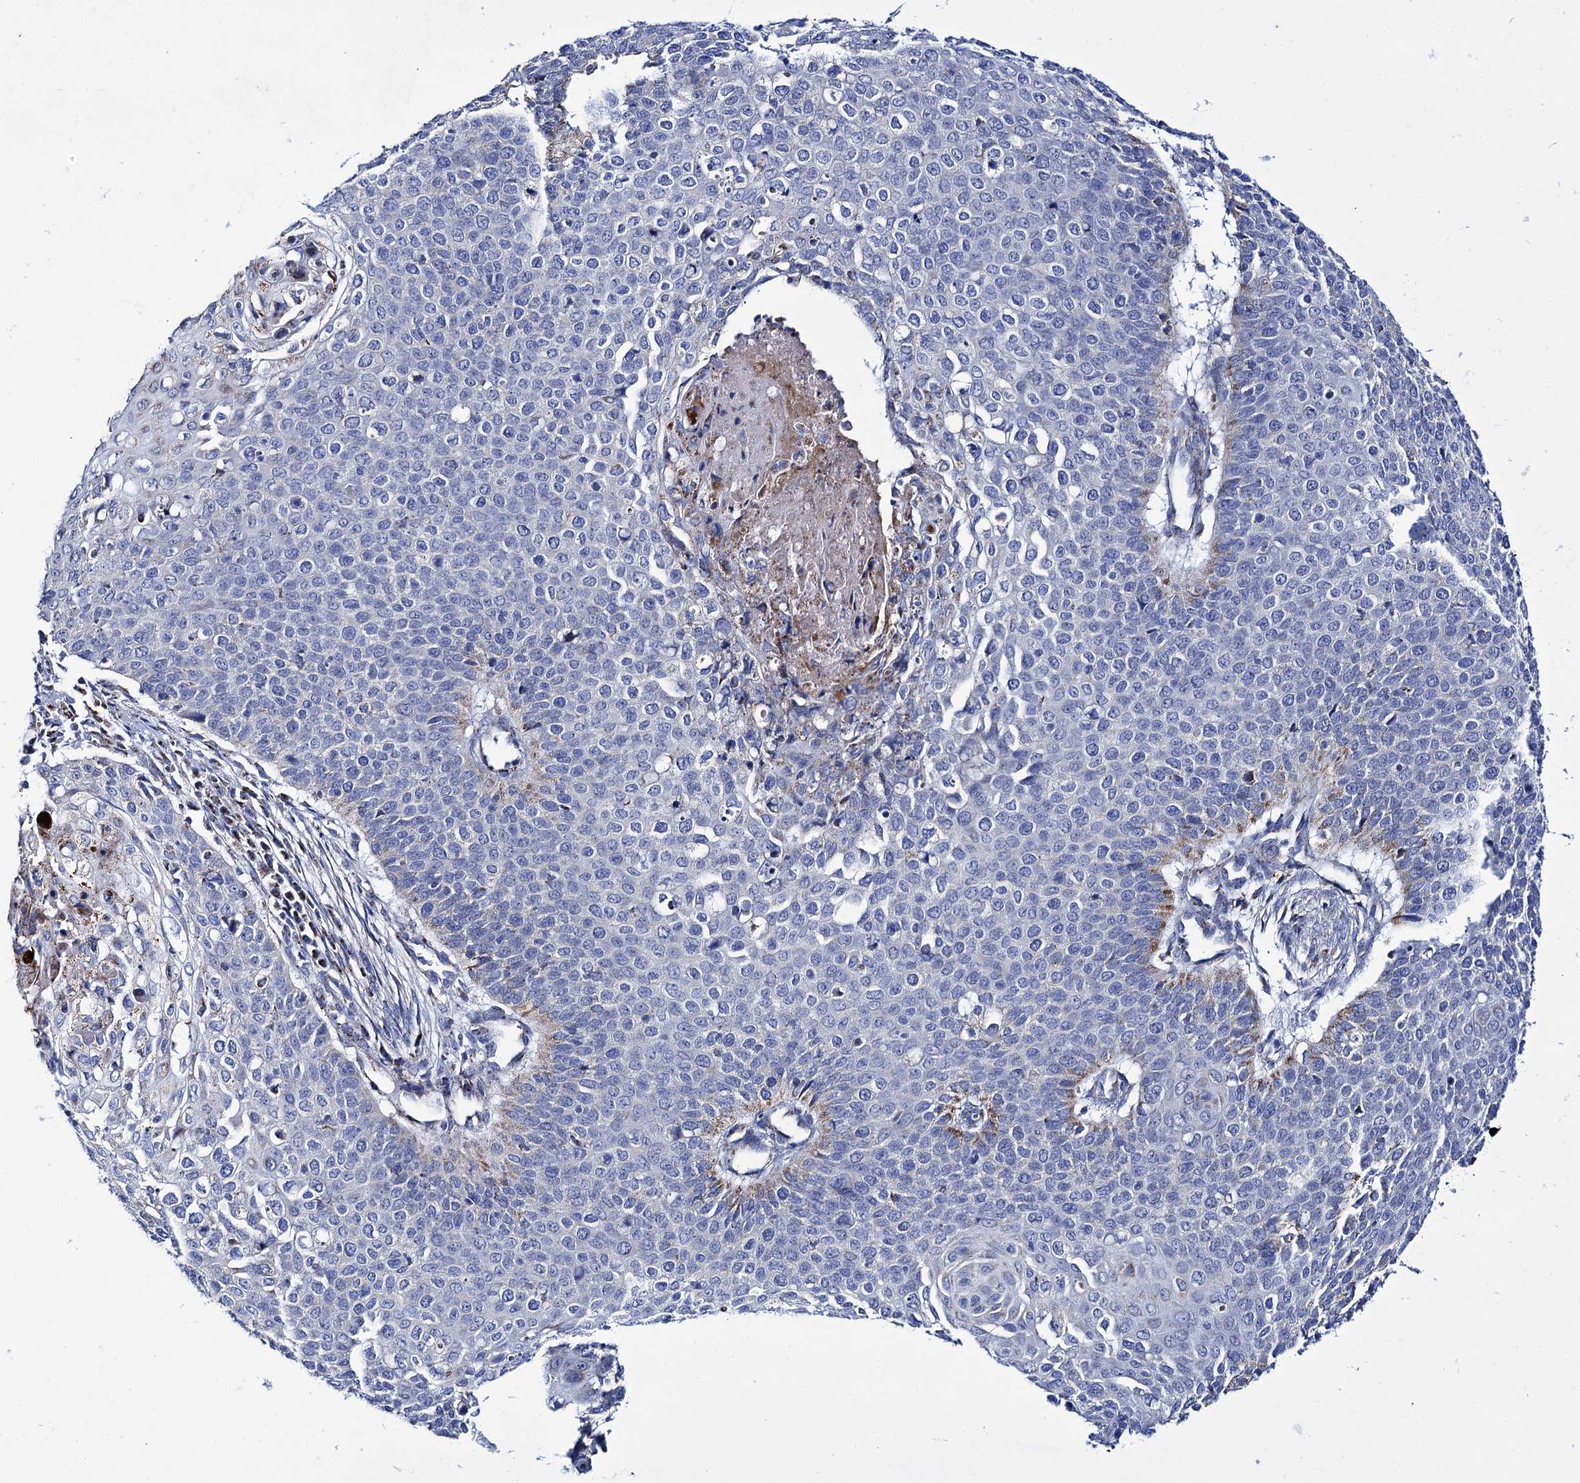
{"staining": {"intensity": "moderate", "quantity": "<25%", "location": "cytoplasmic/membranous"}, "tissue": "cervical cancer", "cell_type": "Tumor cells", "image_type": "cancer", "snomed": [{"axis": "morphology", "description": "Squamous cell carcinoma, NOS"}, {"axis": "topography", "description": "Cervix"}], "caption": "This image demonstrates immunohistochemistry staining of human squamous cell carcinoma (cervical), with low moderate cytoplasmic/membranous positivity in approximately <25% of tumor cells.", "gene": "UBASH3B", "patient": {"sex": "female", "age": 39}}